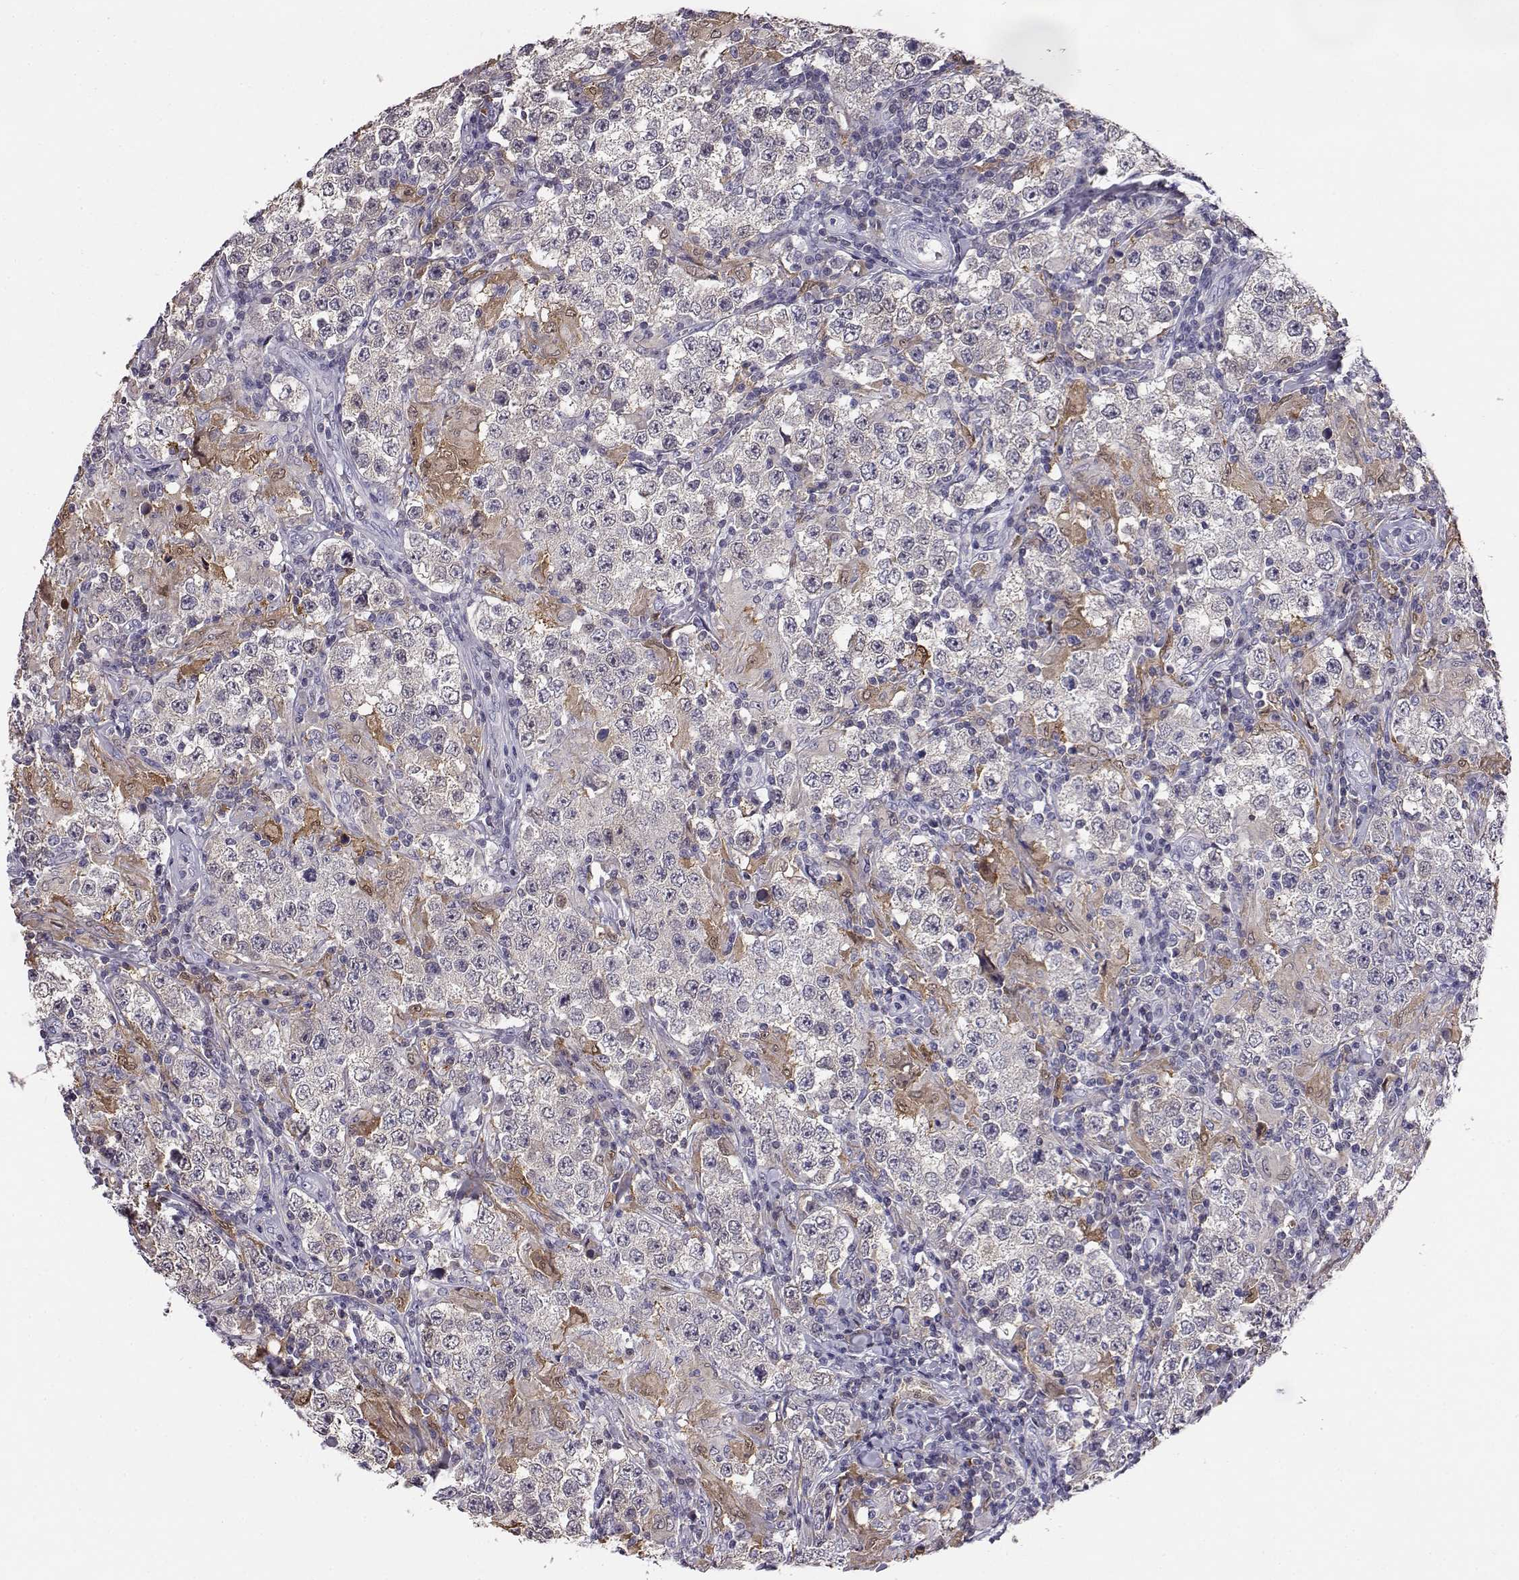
{"staining": {"intensity": "negative", "quantity": "none", "location": "none"}, "tissue": "testis cancer", "cell_type": "Tumor cells", "image_type": "cancer", "snomed": [{"axis": "morphology", "description": "Seminoma, NOS"}, {"axis": "morphology", "description": "Carcinoma, Embryonal, NOS"}, {"axis": "topography", "description": "Testis"}], "caption": "IHC image of neoplastic tissue: testis cancer stained with DAB reveals no significant protein positivity in tumor cells.", "gene": "AKR1B1", "patient": {"sex": "male", "age": 41}}